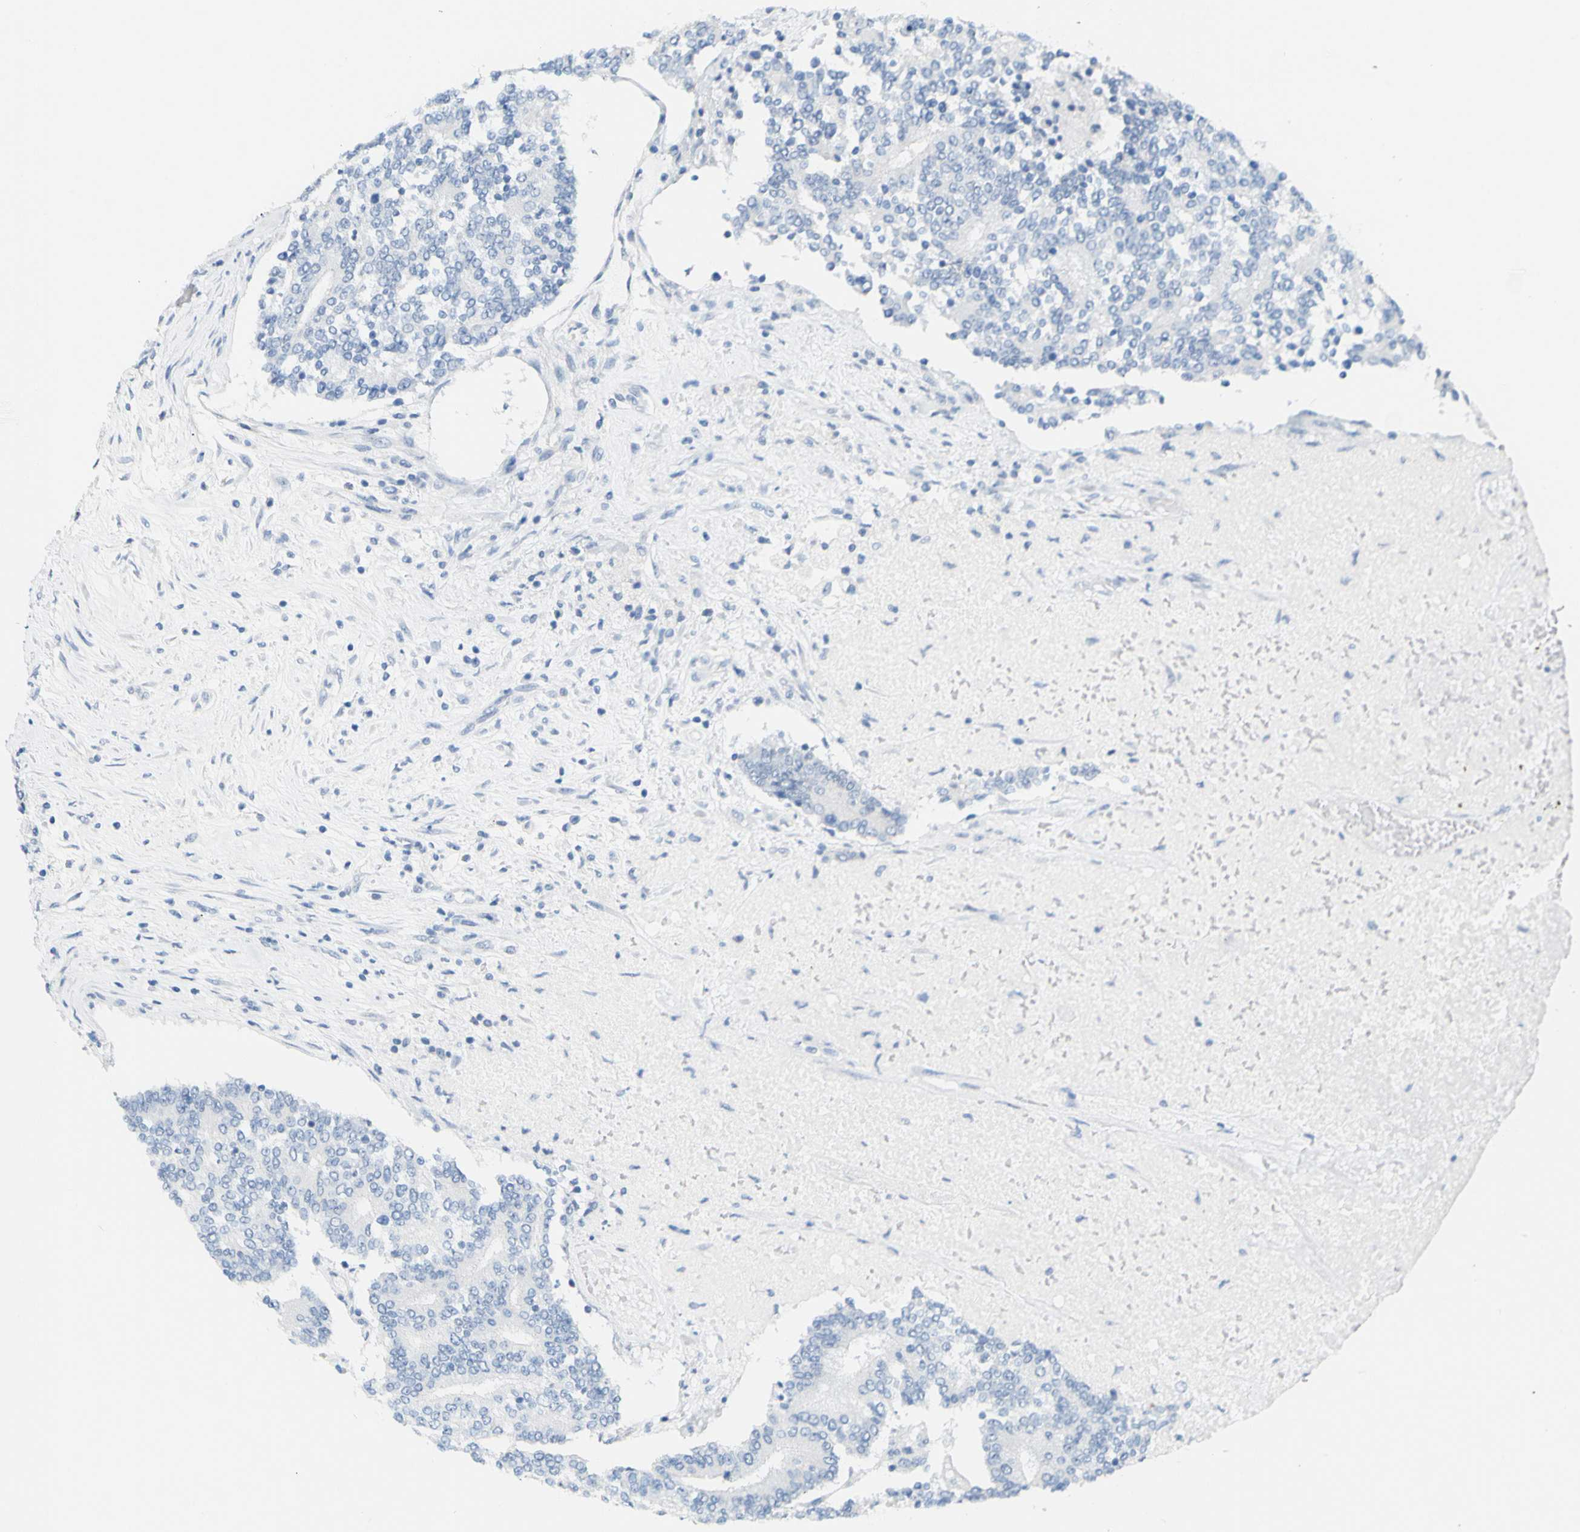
{"staining": {"intensity": "negative", "quantity": "none", "location": "none"}, "tissue": "prostate cancer", "cell_type": "Tumor cells", "image_type": "cancer", "snomed": [{"axis": "morphology", "description": "Normal tissue, NOS"}, {"axis": "morphology", "description": "Adenocarcinoma, High grade"}, {"axis": "topography", "description": "Prostate"}, {"axis": "topography", "description": "Seminal veicle"}], "caption": "DAB (3,3'-diaminobenzidine) immunohistochemical staining of adenocarcinoma (high-grade) (prostate) exhibits no significant positivity in tumor cells.", "gene": "OPN1SW", "patient": {"sex": "male", "age": 55}}